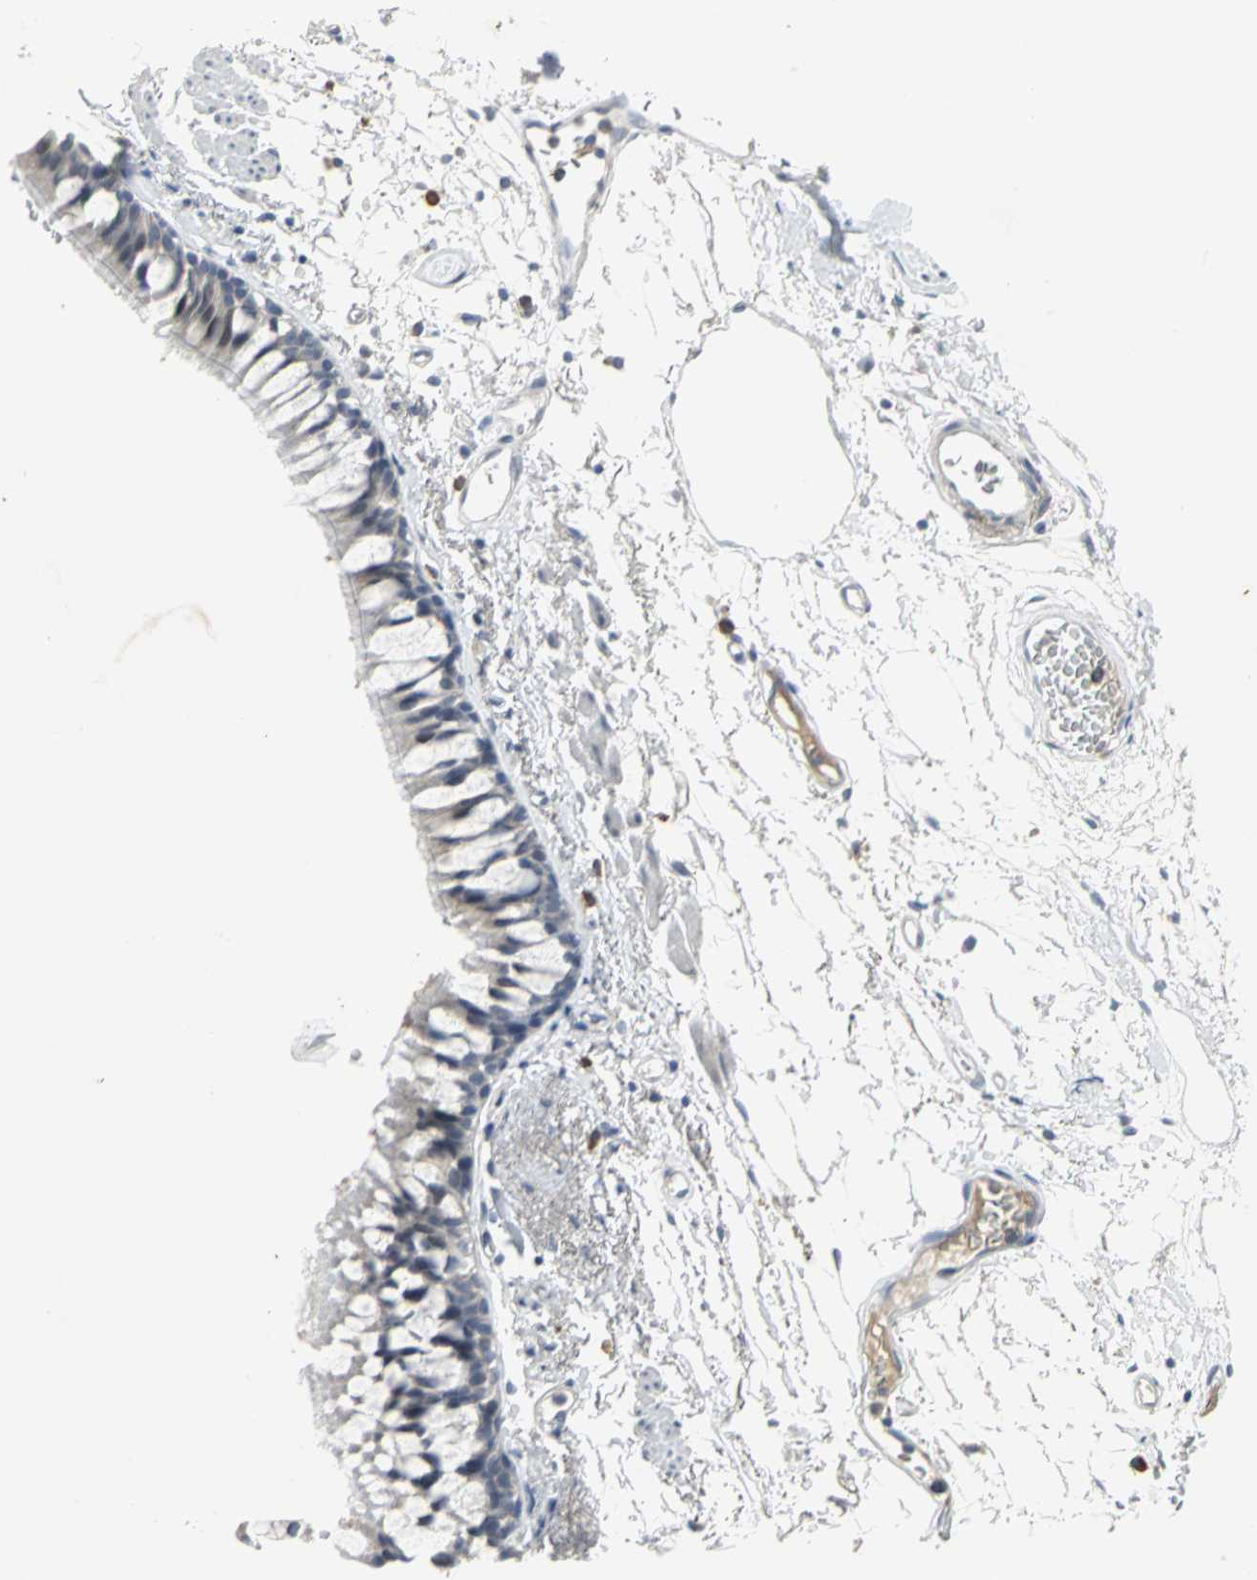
{"staining": {"intensity": "moderate", "quantity": "<25%", "location": "cytoplasmic/membranous"}, "tissue": "bronchus", "cell_type": "Respiratory epithelial cells", "image_type": "normal", "snomed": [{"axis": "morphology", "description": "Normal tissue, NOS"}, {"axis": "topography", "description": "Bronchus"}], "caption": "Immunohistochemical staining of benign human bronchus exhibits moderate cytoplasmic/membranous protein positivity in approximately <25% of respiratory epithelial cells.", "gene": "ZIC1", "patient": {"sex": "female", "age": 73}}